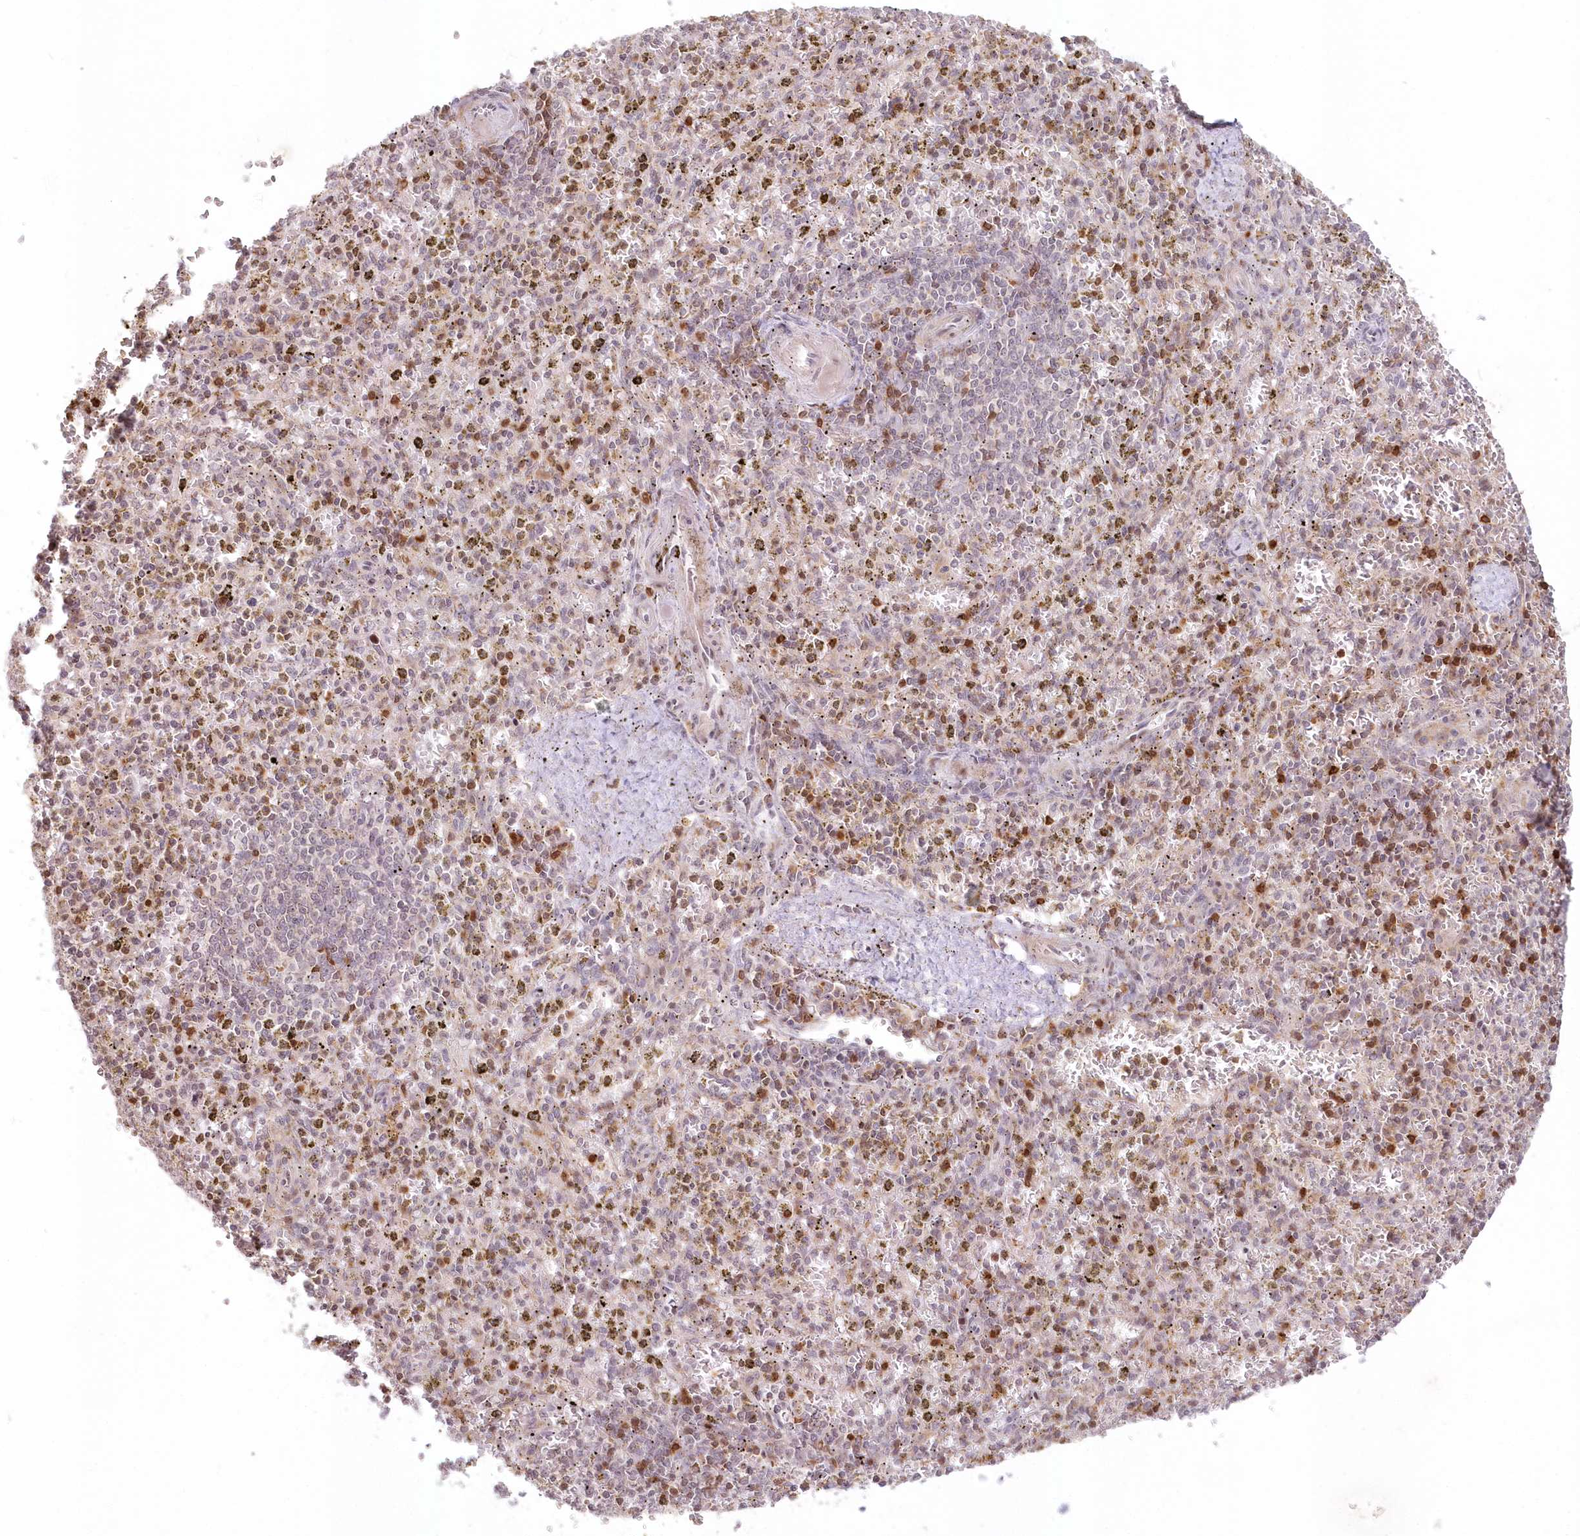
{"staining": {"intensity": "moderate", "quantity": "25%-75%", "location": "cytoplasmic/membranous"}, "tissue": "spleen", "cell_type": "Cells in red pulp", "image_type": "normal", "snomed": [{"axis": "morphology", "description": "Normal tissue, NOS"}, {"axis": "topography", "description": "Spleen"}], "caption": "Immunohistochemical staining of benign spleen exhibits medium levels of moderate cytoplasmic/membranous expression in about 25%-75% of cells in red pulp. (DAB (3,3'-diaminobenzidine) IHC, brown staining for protein, blue staining for nuclei).", "gene": "MTMR3", "patient": {"sex": "male", "age": 72}}